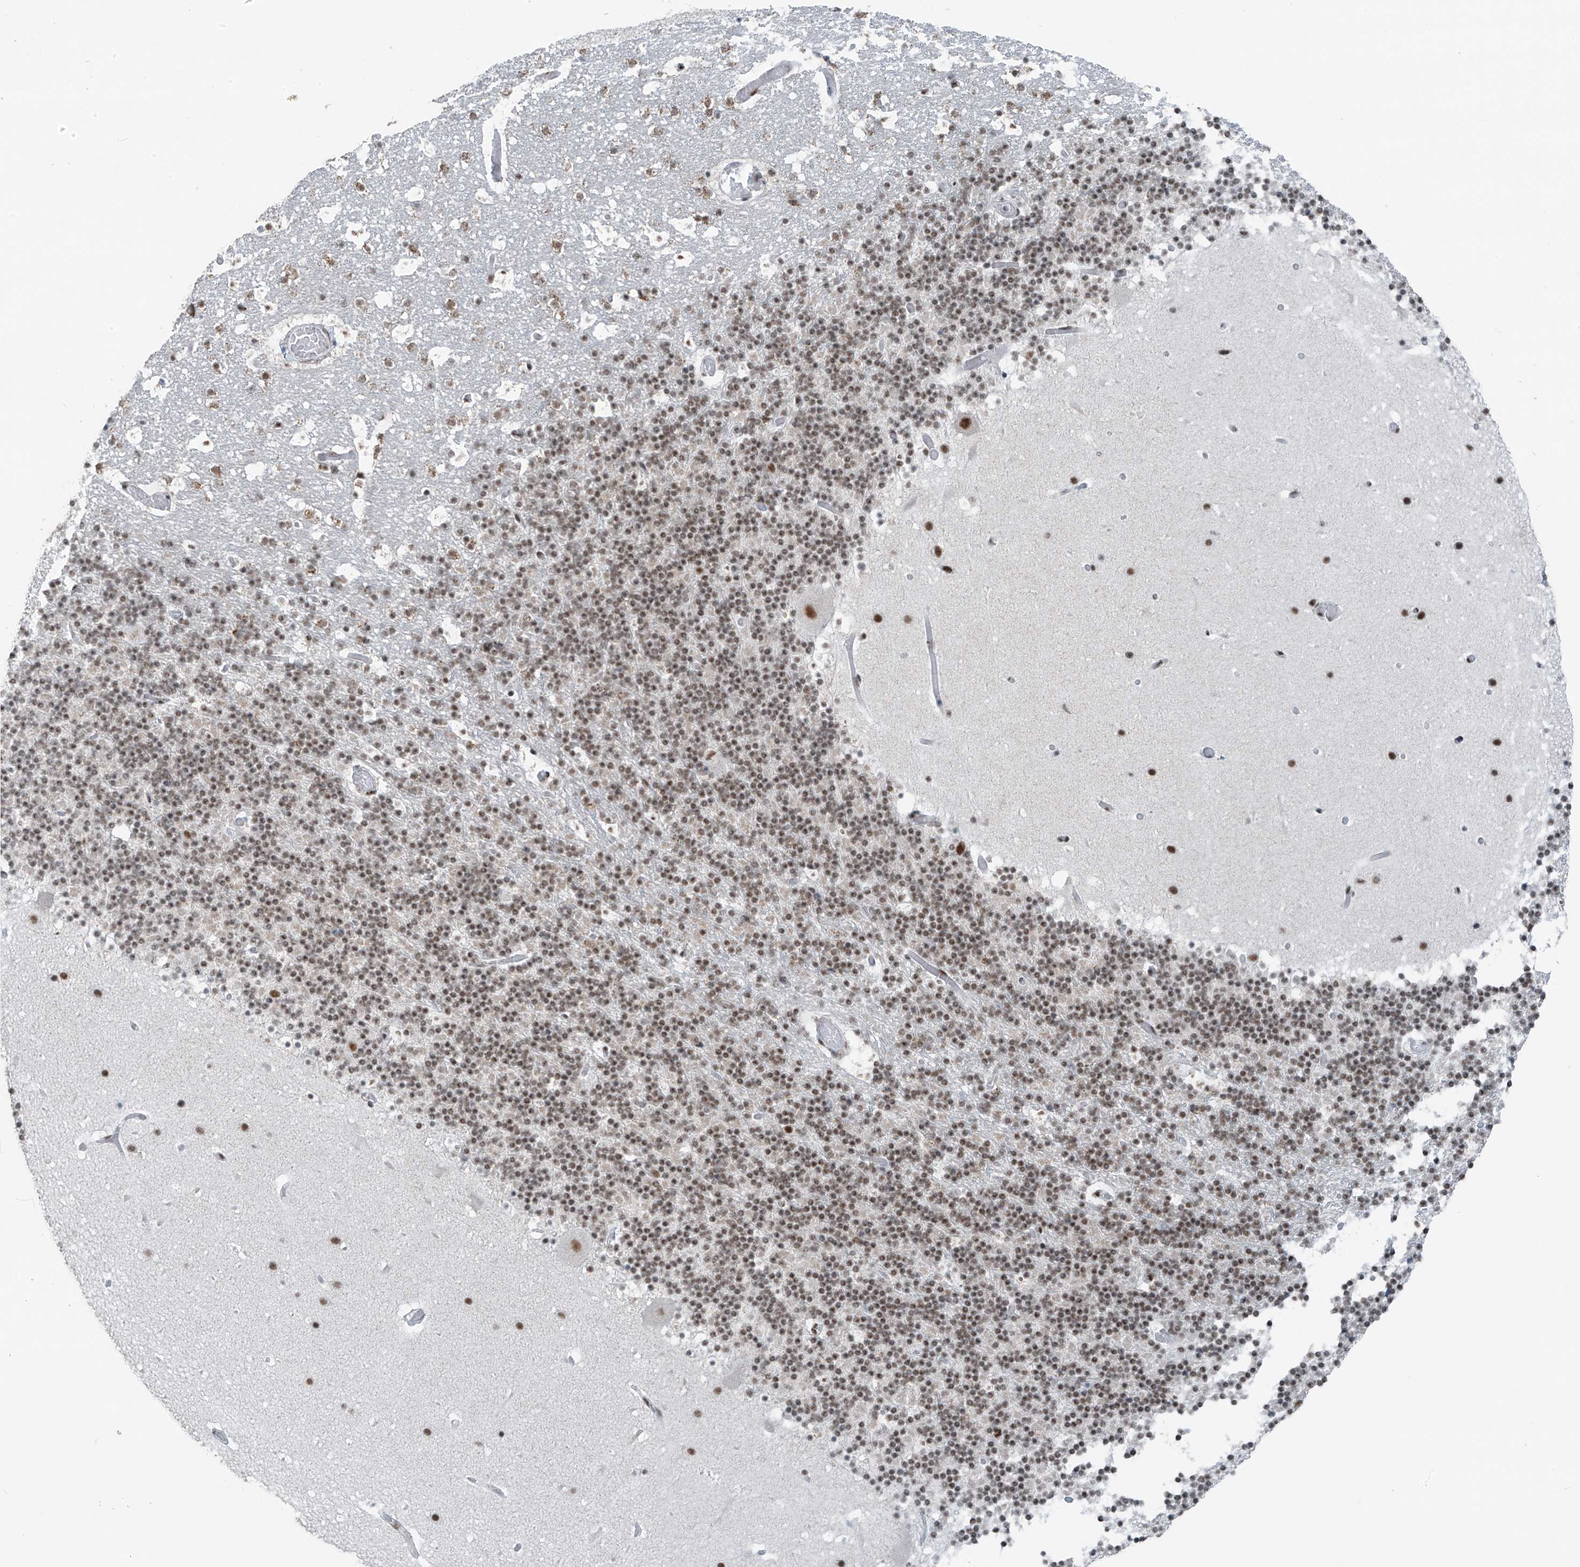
{"staining": {"intensity": "moderate", "quantity": ">75%", "location": "nuclear"}, "tissue": "cerebellum", "cell_type": "Cells in granular layer", "image_type": "normal", "snomed": [{"axis": "morphology", "description": "Normal tissue, NOS"}, {"axis": "topography", "description": "Cerebellum"}], "caption": "A photomicrograph of human cerebellum stained for a protein demonstrates moderate nuclear brown staining in cells in granular layer.", "gene": "WRNIP1", "patient": {"sex": "male", "age": 57}}